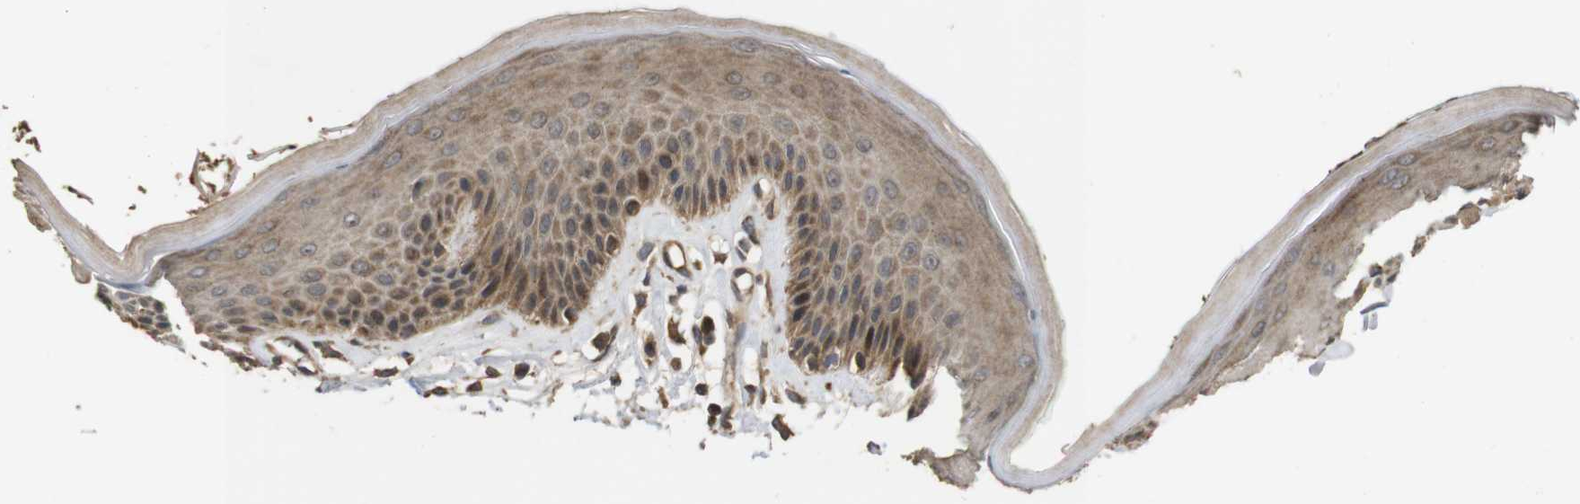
{"staining": {"intensity": "moderate", "quantity": "25%-75%", "location": "cytoplasmic/membranous"}, "tissue": "skin", "cell_type": "Epidermal cells", "image_type": "normal", "snomed": [{"axis": "morphology", "description": "Normal tissue, NOS"}, {"axis": "topography", "description": "Vulva"}], "caption": "Protein analysis of normal skin exhibits moderate cytoplasmic/membranous staining in approximately 25%-75% of epidermal cells.", "gene": "PCDHB10", "patient": {"sex": "female", "age": 73}}